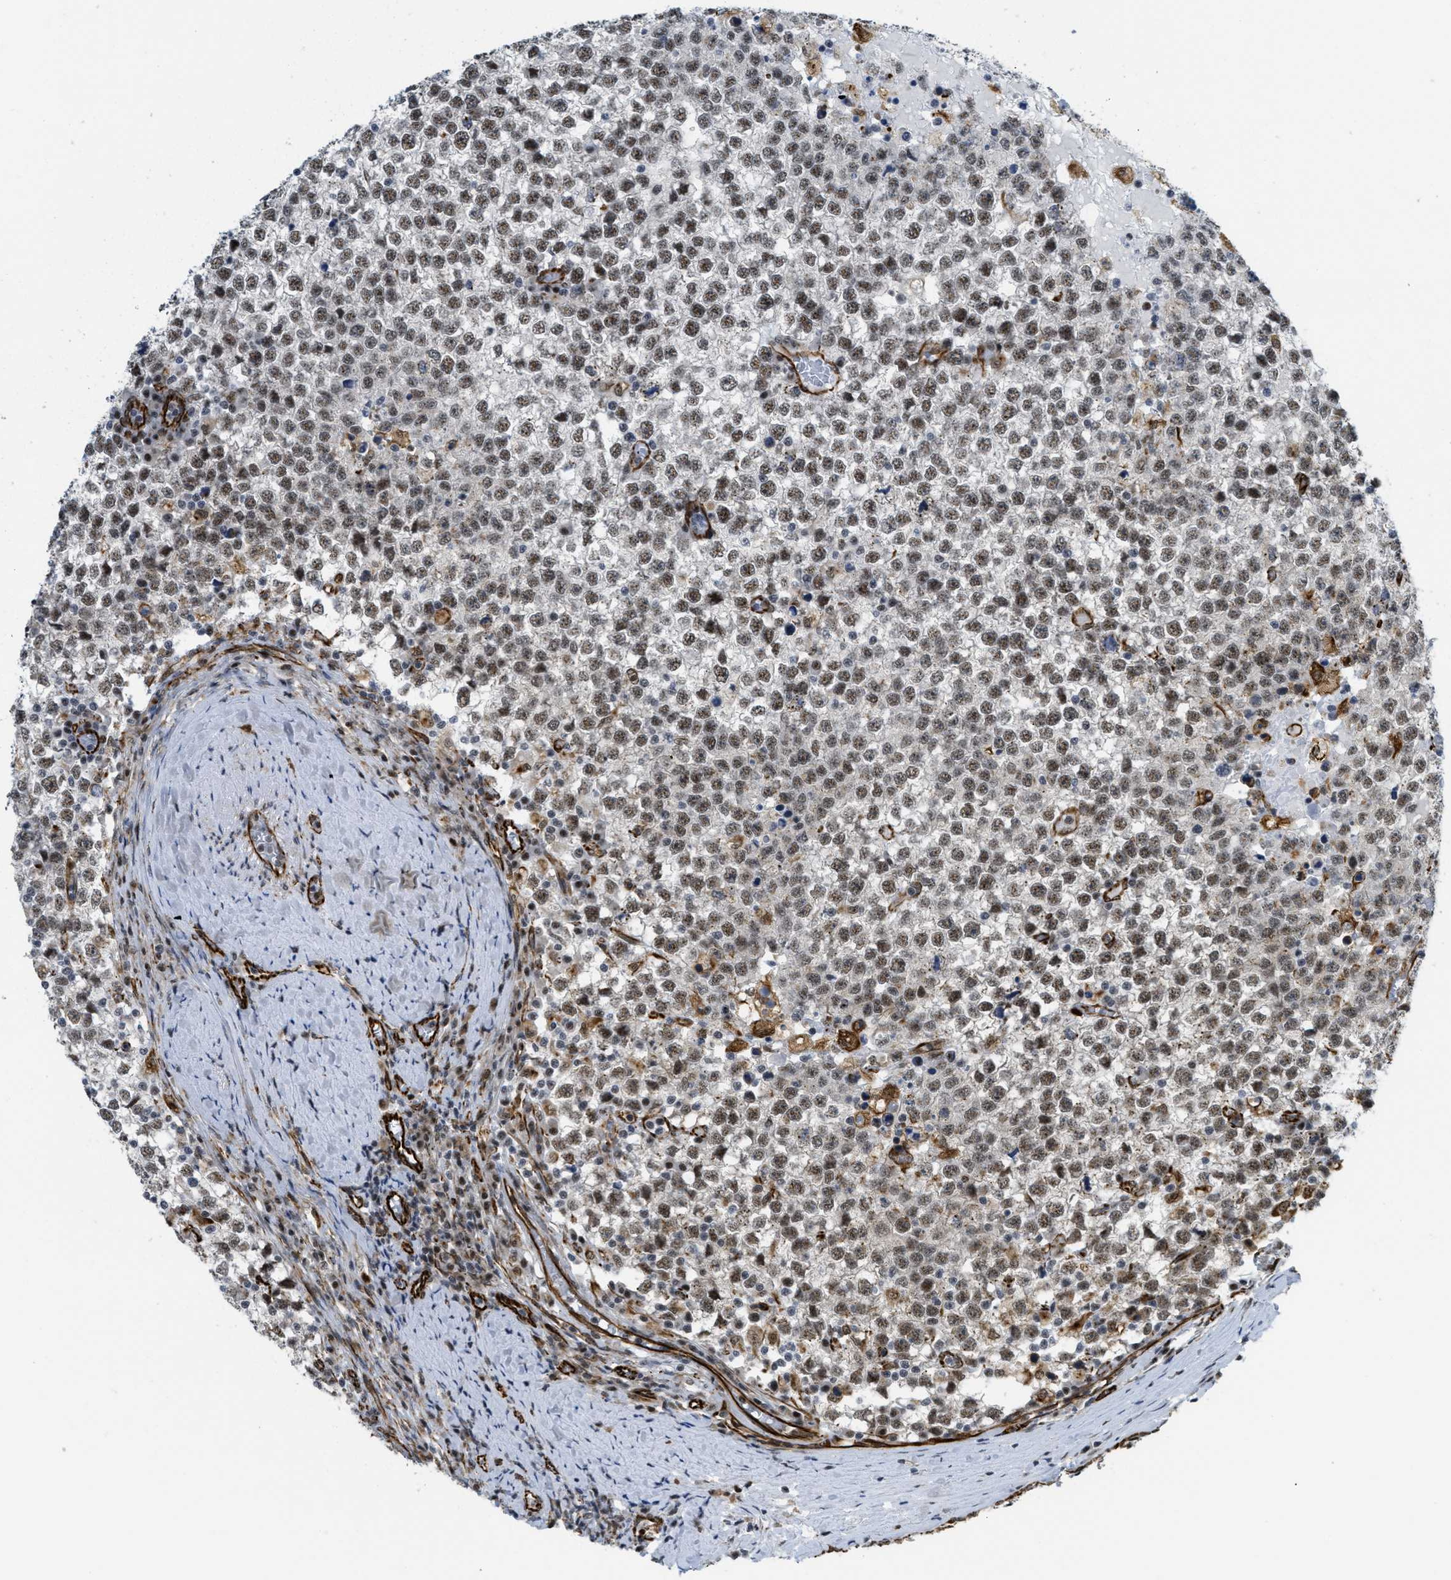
{"staining": {"intensity": "moderate", "quantity": ">75%", "location": "nuclear"}, "tissue": "testis cancer", "cell_type": "Tumor cells", "image_type": "cancer", "snomed": [{"axis": "morphology", "description": "Seminoma, NOS"}, {"axis": "topography", "description": "Testis"}], "caption": "Brown immunohistochemical staining in testis cancer (seminoma) shows moderate nuclear staining in approximately >75% of tumor cells.", "gene": "LRRC8B", "patient": {"sex": "male", "age": 65}}